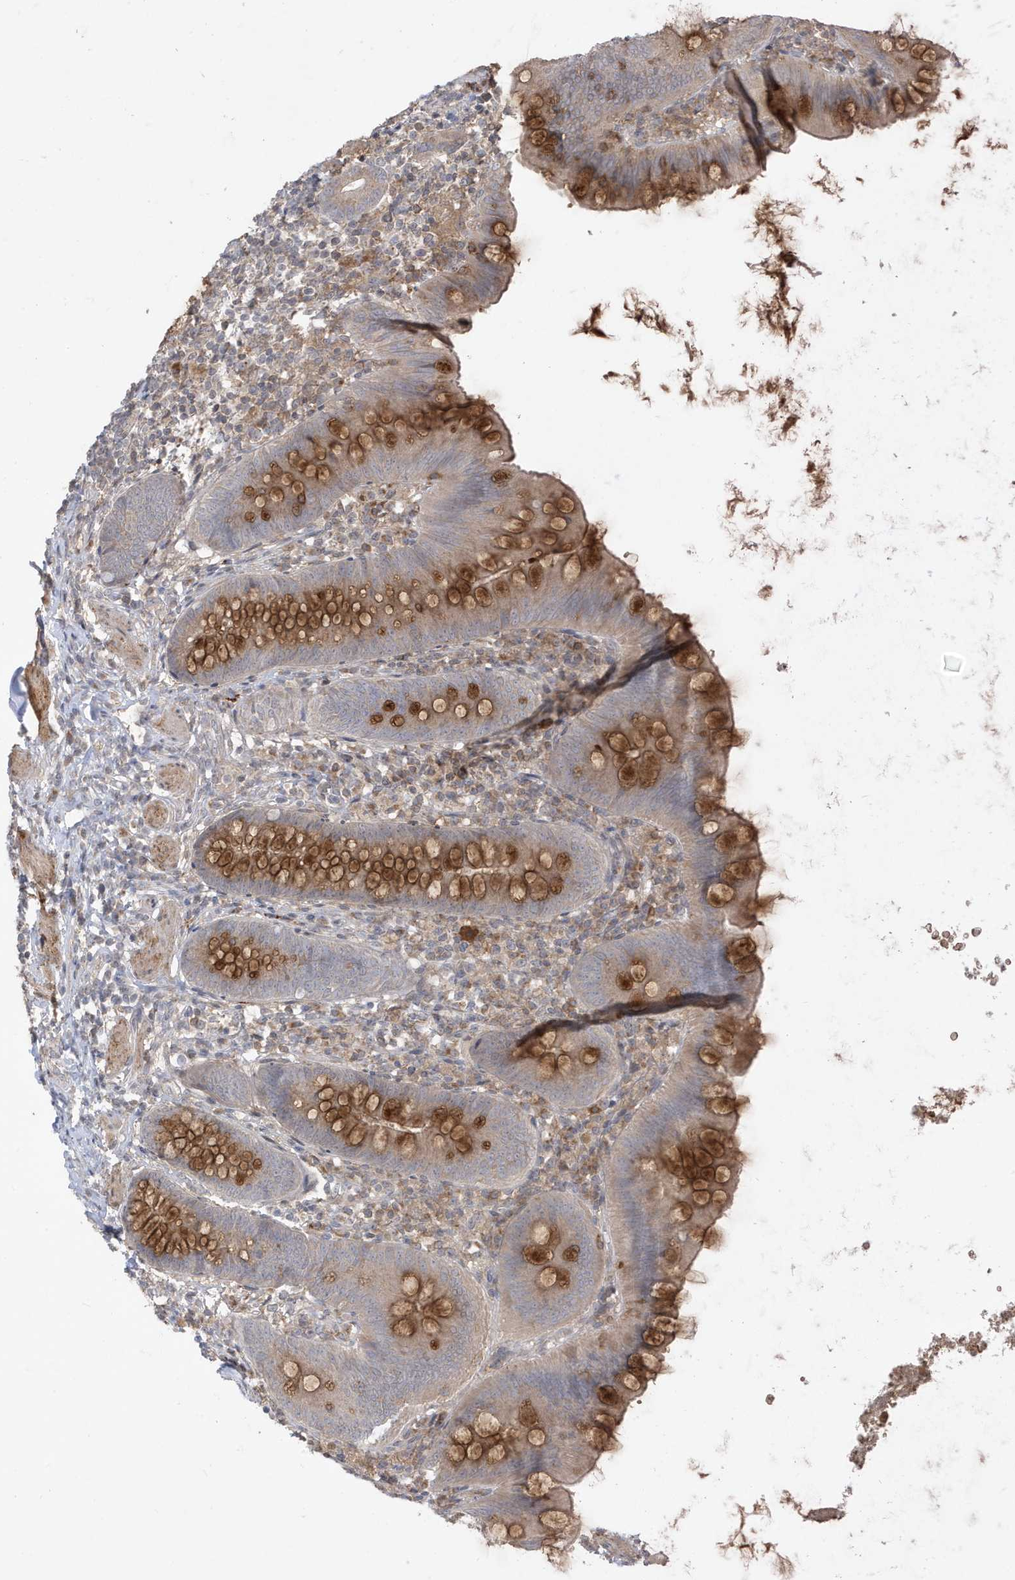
{"staining": {"intensity": "strong", "quantity": "25%-75%", "location": "cytoplasmic/membranous"}, "tissue": "appendix", "cell_type": "Glandular cells", "image_type": "normal", "snomed": [{"axis": "morphology", "description": "Normal tissue, NOS"}, {"axis": "topography", "description": "Appendix"}], "caption": "A brown stain labels strong cytoplasmic/membranous positivity of a protein in glandular cells of normal appendix.", "gene": "TAB3", "patient": {"sex": "female", "age": 62}}